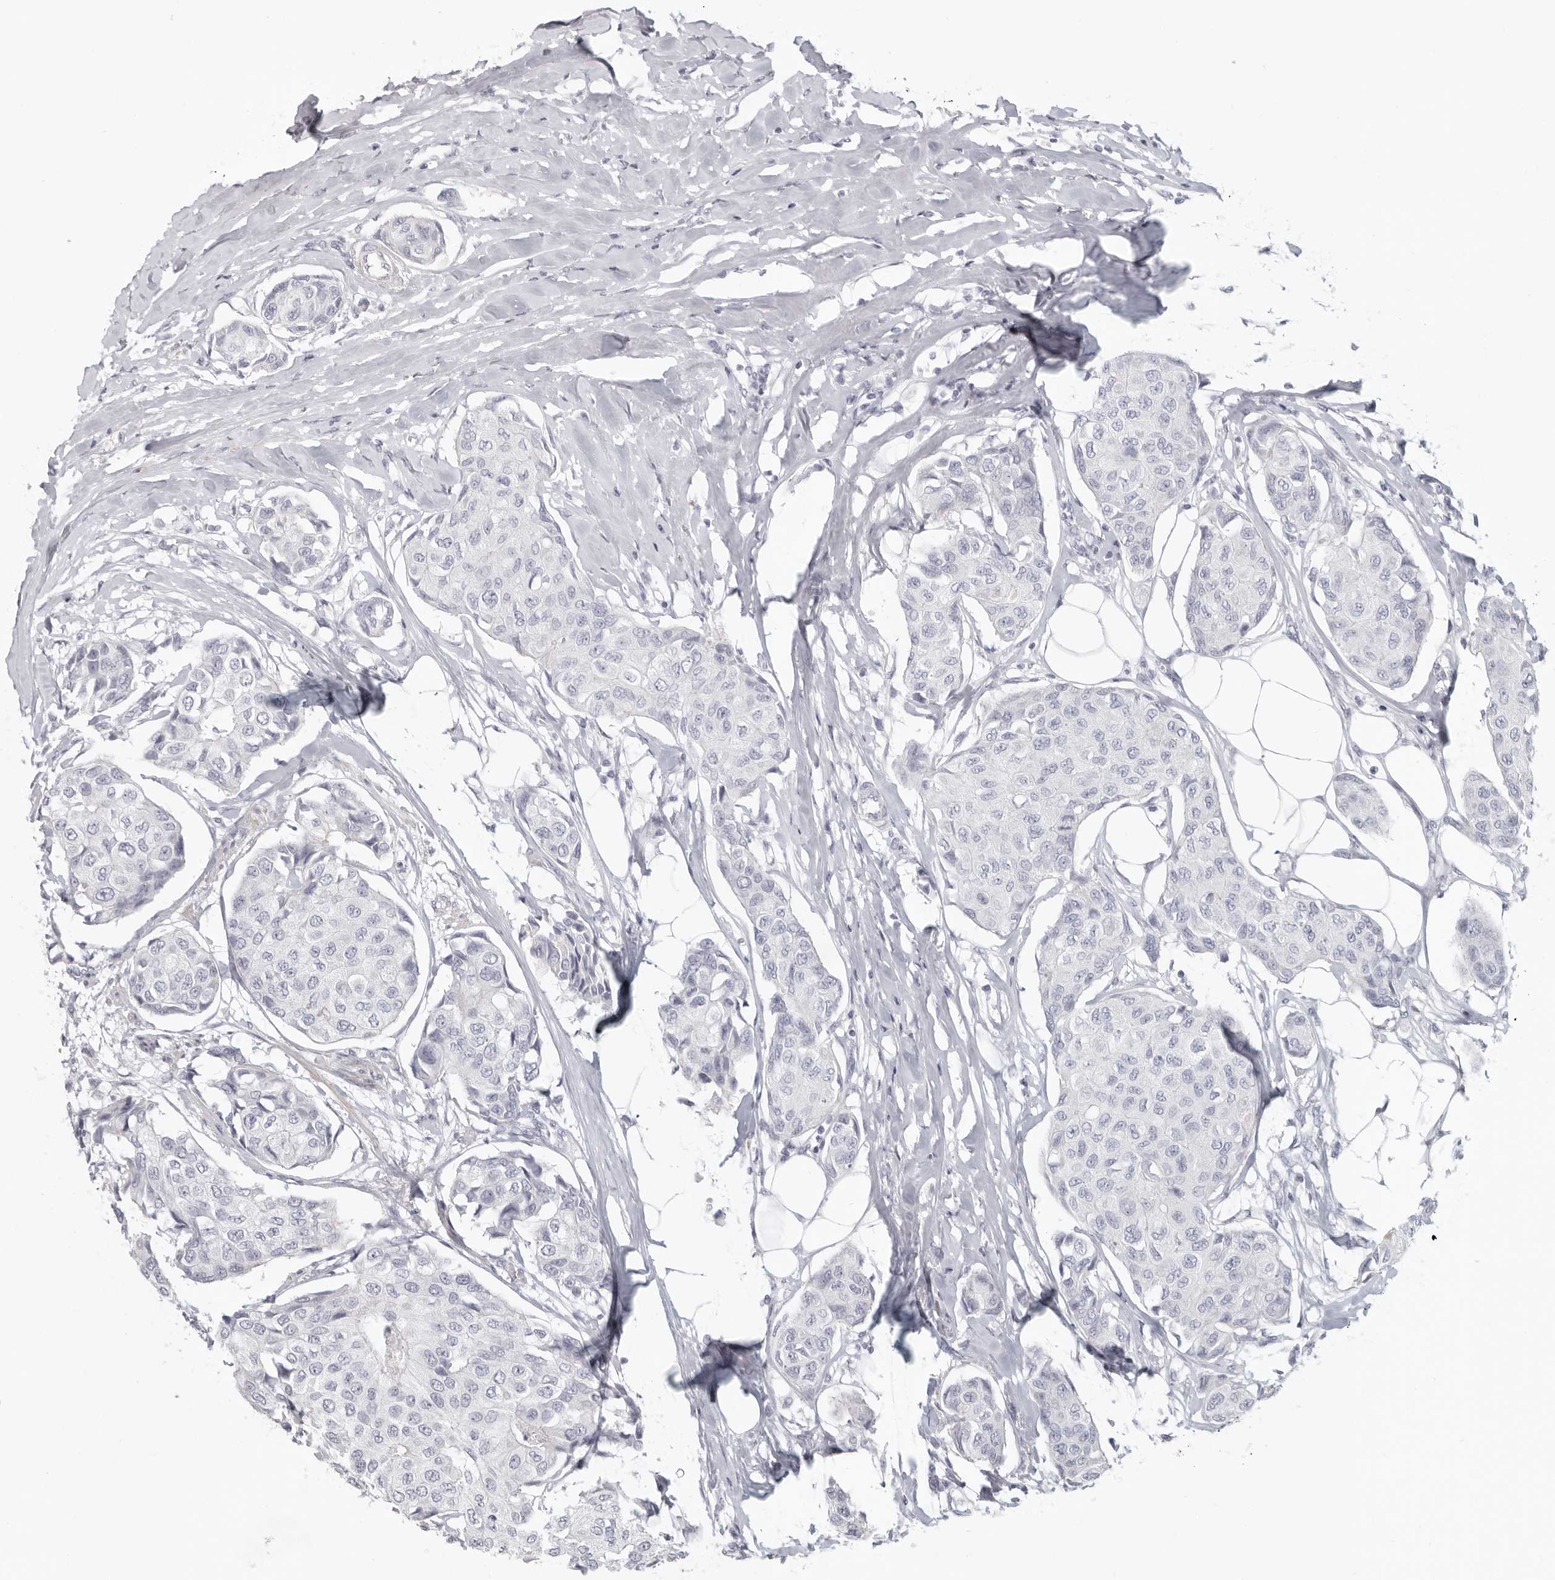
{"staining": {"intensity": "negative", "quantity": "none", "location": "none"}, "tissue": "breast cancer", "cell_type": "Tumor cells", "image_type": "cancer", "snomed": [{"axis": "morphology", "description": "Duct carcinoma"}, {"axis": "topography", "description": "Breast"}], "caption": "DAB immunohistochemical staining of breast cancer displays no significant positivity in tumor cells.", "gene": "RXFP1", "patient": {"sex": "female", "age": 80}}